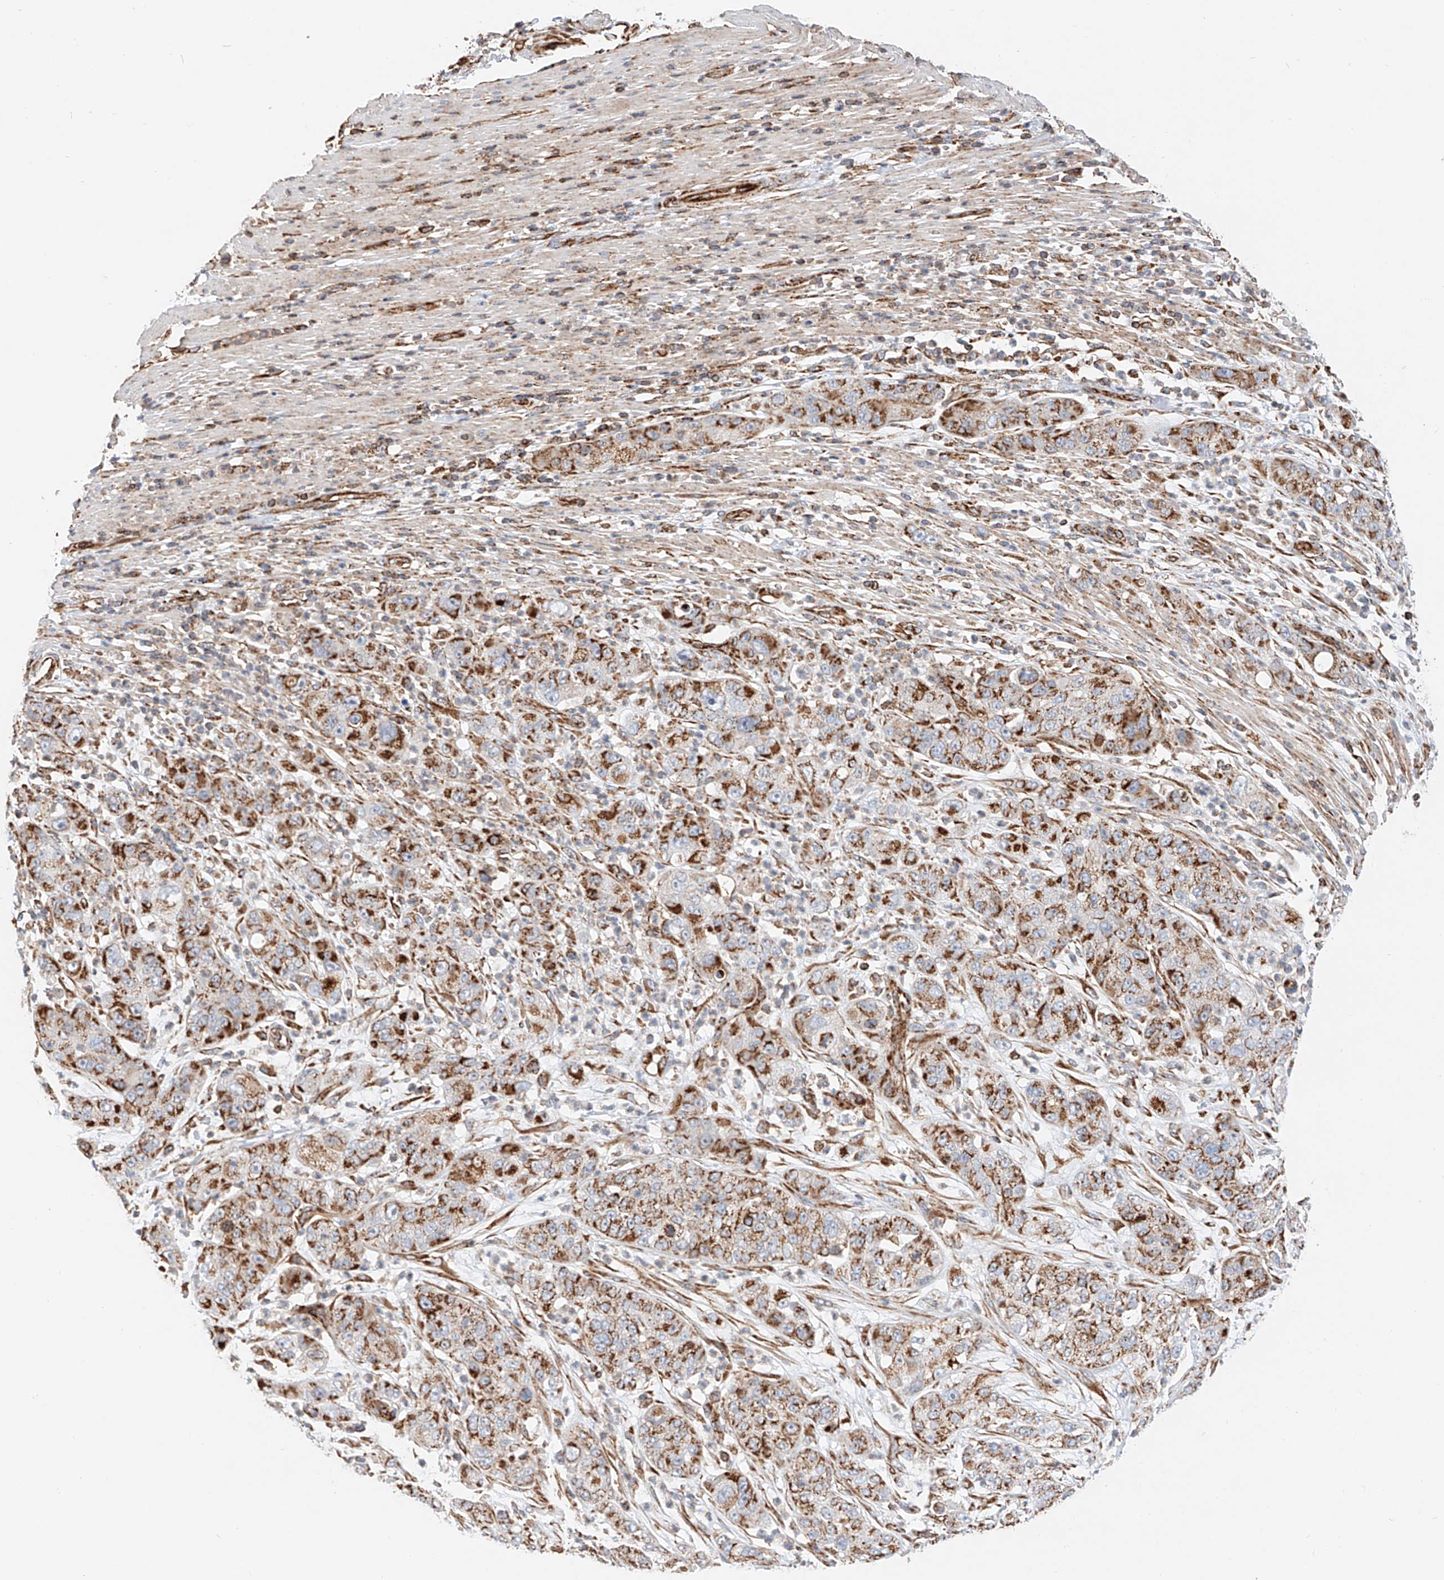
{"staining": {"intensity": "moderate", "quantity": ">75%", "location": "cytoplasmic/membranous"}, "tissue": "pancreatic cancer", "cell_type": "Tumor cells", "image_type": "cancer", "snomed": [{"axis": "morphology", "description": "Adenocarcinoma, NOS"}, {"axis": "topography", "description": "Pancreas"}], "caption": "Immunohistochemistry (IHC) micrograph of human adenocarcinoma (pancreatic) stained for a protein (brown), which displays medium levels of moderate cytoplasmic/membranous expression in approximately >75% of tumor cells.", "gene": "NDUFV3", "patient": {"sex": "female", "age": 78}}